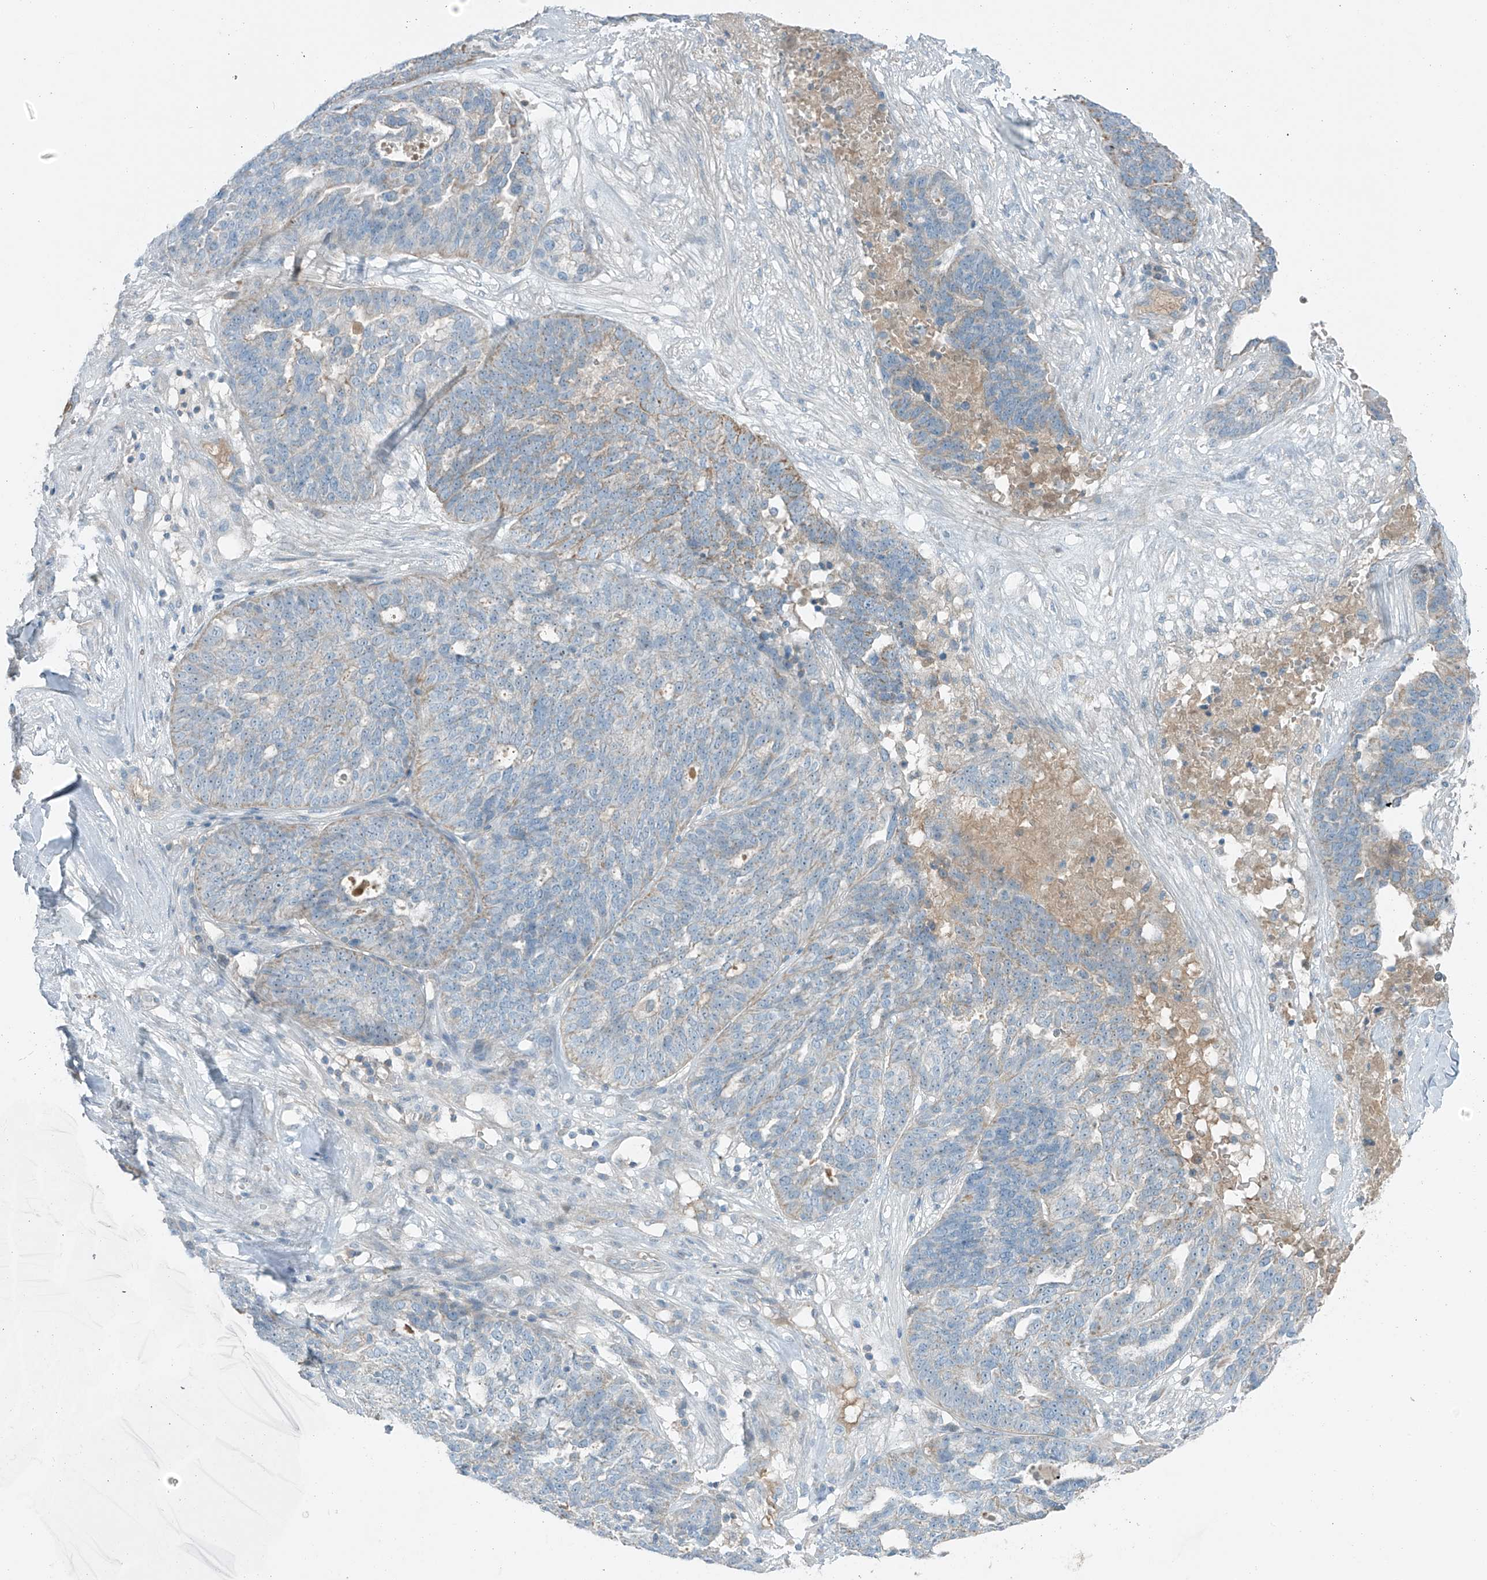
{"staining": {"intensity": "negative", "quantity": "none", "location": "none"}, "tissue": "ovarian cancer", "cell_type": "Tumor cells", "image_type": "cancer", "snomed": [{"axis": "morphology", "description": "Cystadenocarcinoma, serous, NOS"}, {"axis": "topography", "description": "Ovary"}], "caption": "Tumor cells are negative for brown protein staining in ovarian serous cystadenocarcinoma.", "gene": "FAM131C", "patient": {"sex": "female", "age": 59}}